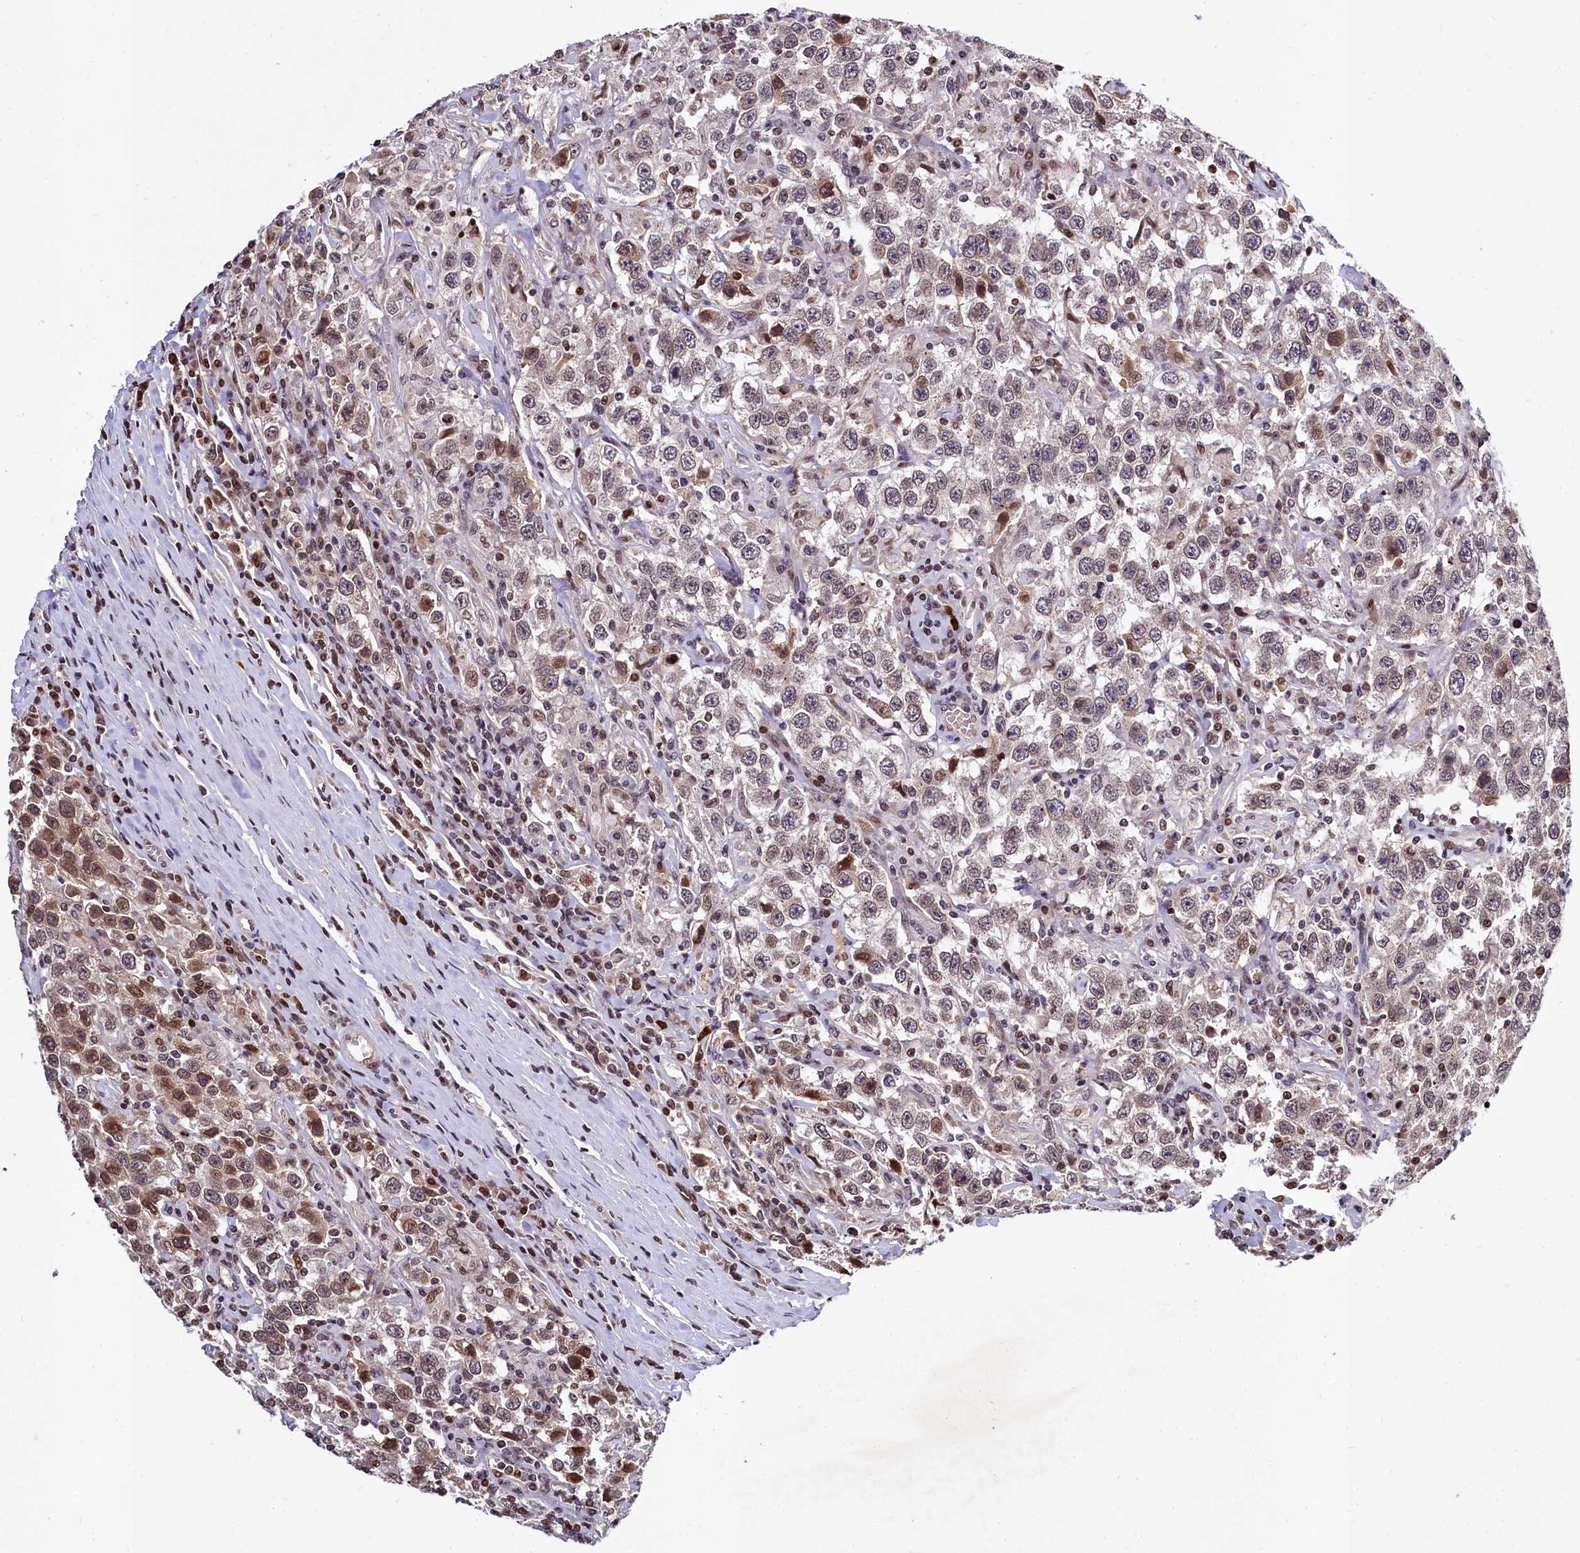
{"staining": {"intensity": "weak", "quantity": "25%-75%", "location": "nuclear"}, "tissue": "testis cancer", "cell_type": "Tumor cells", "image_type": "cancer", "snomed": [{"axis": "morphology", "description": "Seminoma, NOS"}, {"axis": "topography", "description": "Testis"}], "caption": "Protein staining demonstrates weak nuclear expression in about 25%-75% of tumor cells in testis seminoma.", "gene": "FAM217B", "patient": {"sex": "male", "age": 41}}